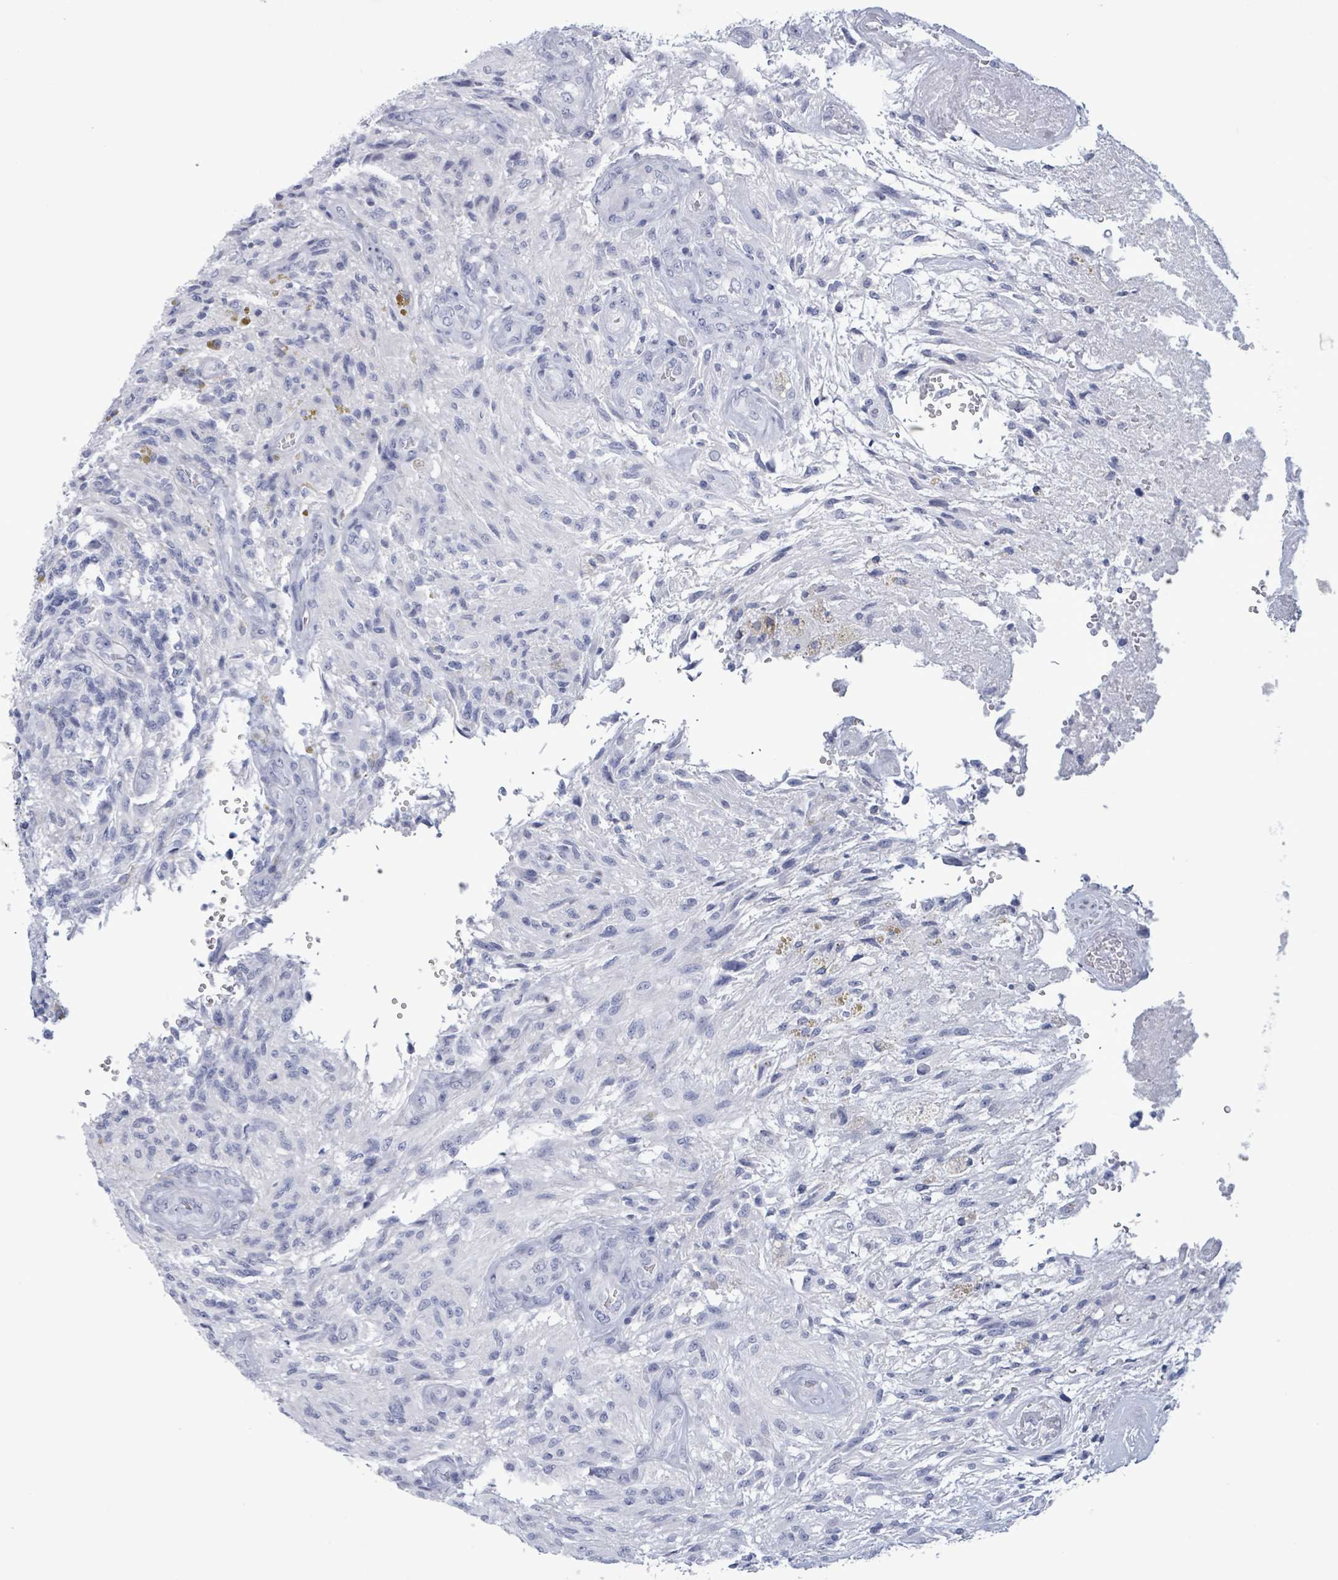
{"staining": {"intensity": "negative", "quantity": "none", "location": "none"}, "tissue": "glioma", "cell_type": "Tumor cells", "image_type": "cancer", "snomed": [{"axis": "morphology", "description": "Glioma, malignant, High grade"}, {"axis": "topography", "description": "Brain"}], "caption": "Glioma was stained to show a protein in brown. There is no significant staining in tumor cells.", "gene": "NKX2-1", "patient": {"sex": "male", "age": 56}}